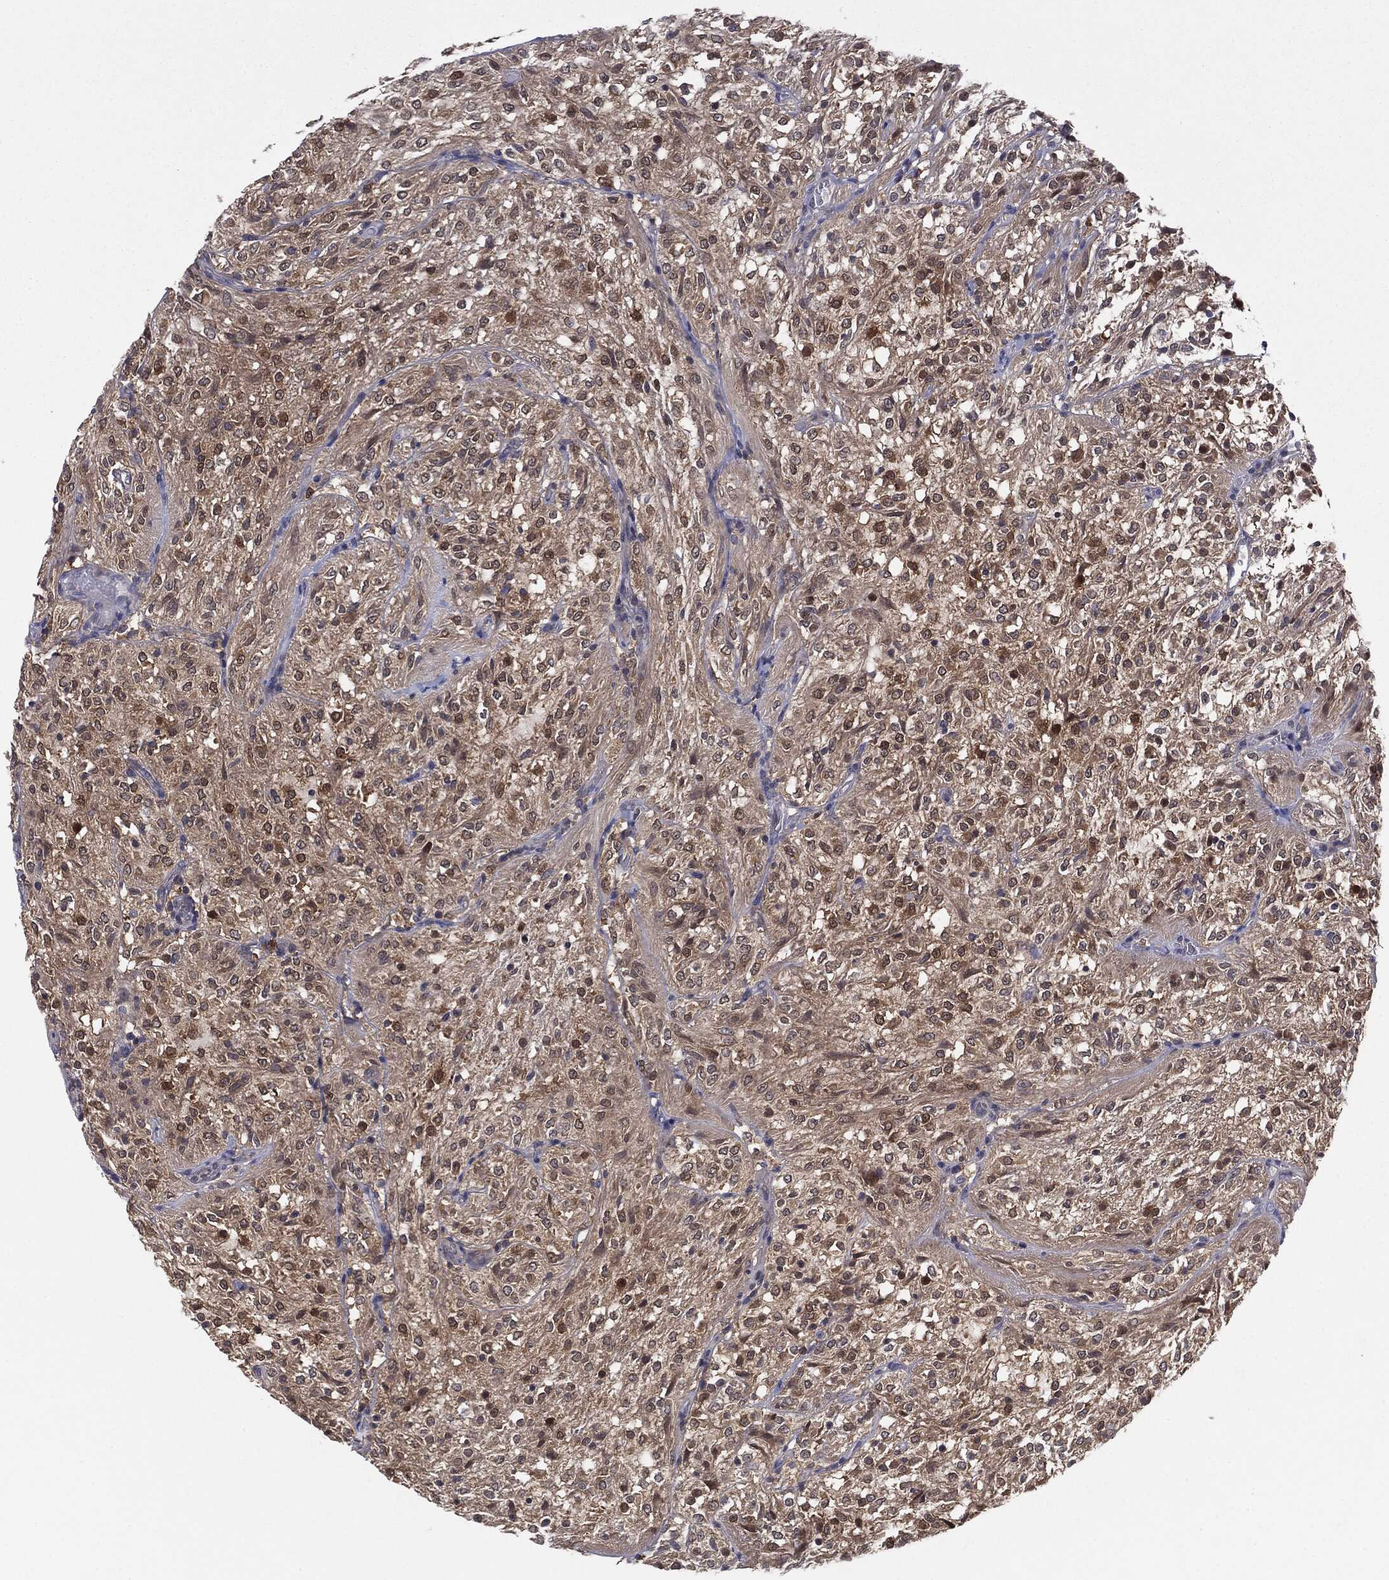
{"staining": {"intensity": "moderate", "quantity": "<25%", "location": "cytoplasmic/membranous"}, "tissue": "glioma", "cell_type": "Tumor cells", "image_type": "cancer", "snomed": [{"axis": "morphology", "description": "Glioma, malignant, Low grade"}, {"axis": "topography", "description": "Brain"}], "caption": "Human malignant low-grade glioma stained with a brown dye reveals moderate cytoplasmic/membranous positive expression in approximately <25% of tumor cells.", "gene": "KRT7", "patient": {"sex": "male", "age": 3}}